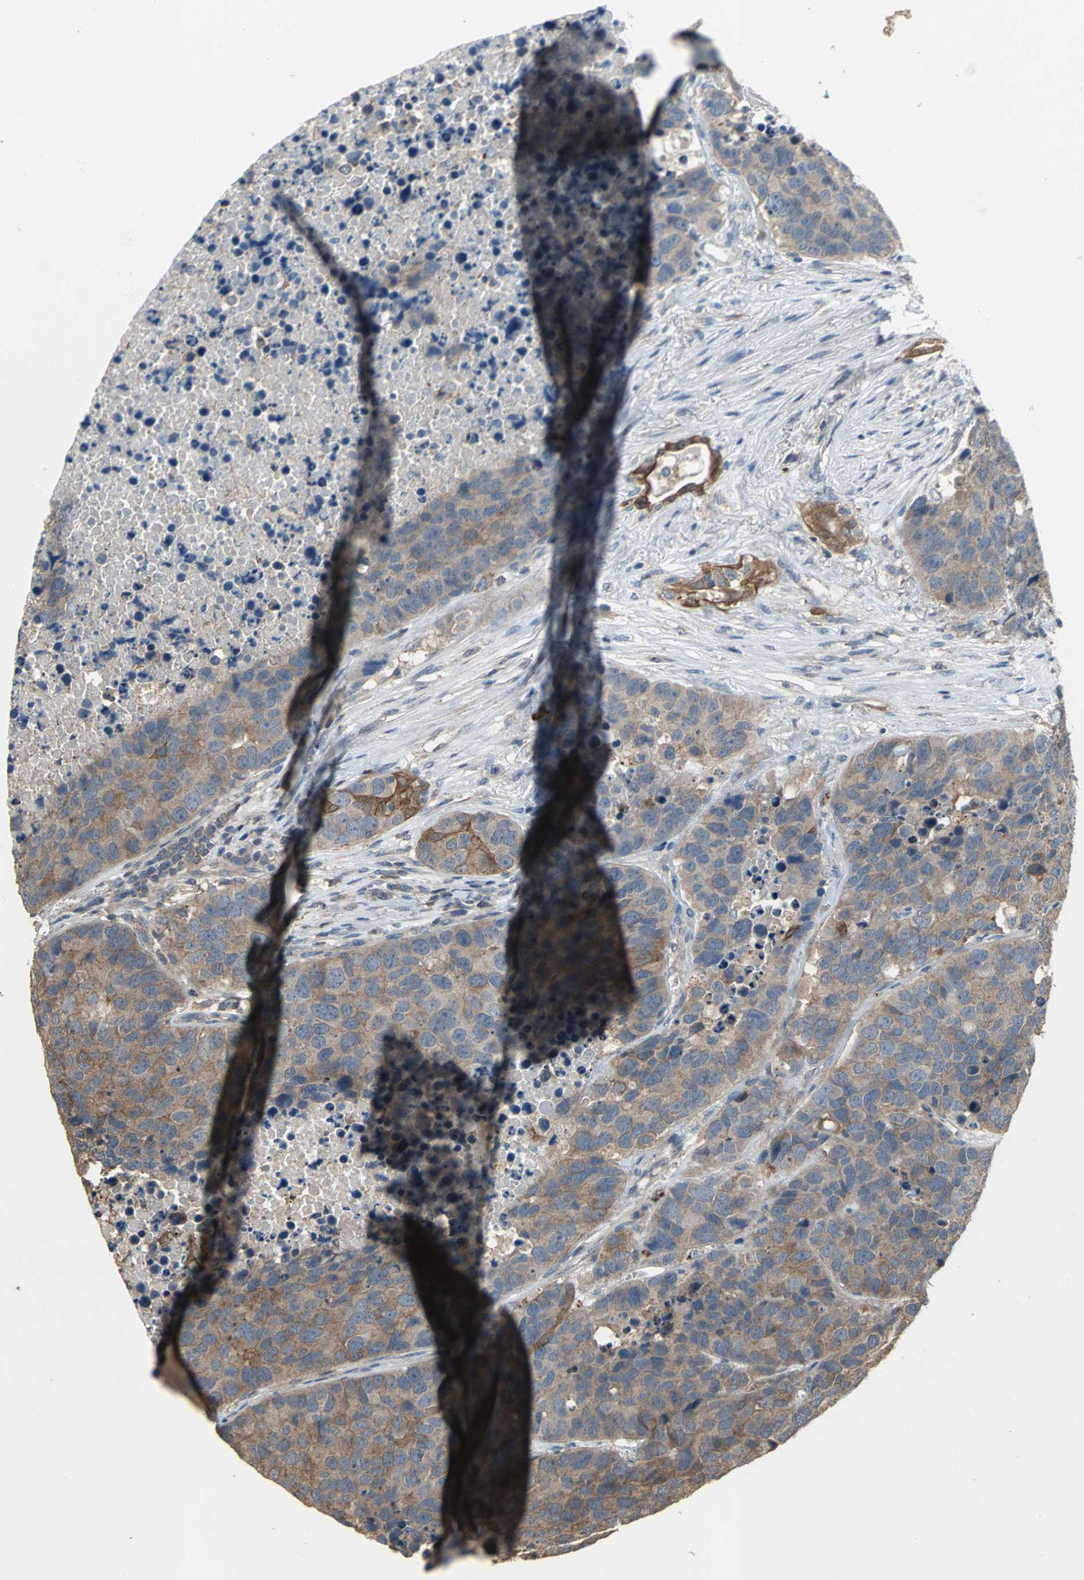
{"staining": {"intensity": "moderate", "quantity": ">75%", "location": "cytoplasmic/membranous"}, "tissue": "carcinoid", "cell_type": "Tumor cells", "image_type": "cancer", "snomed": [{"axis": "morphology", "description": "Carcinoid, malignant, NOS"}, {"axis": "topography", "description": "Lung"}], "caption": "This photomicrograph shows immunohistochemistry staining of malignant carcinoid, with medium moderate cytoplasmic/membranous staining in about >75% of tumor cells.", "gene": "MET", "patient": {"sex": "male", "age": 60}}